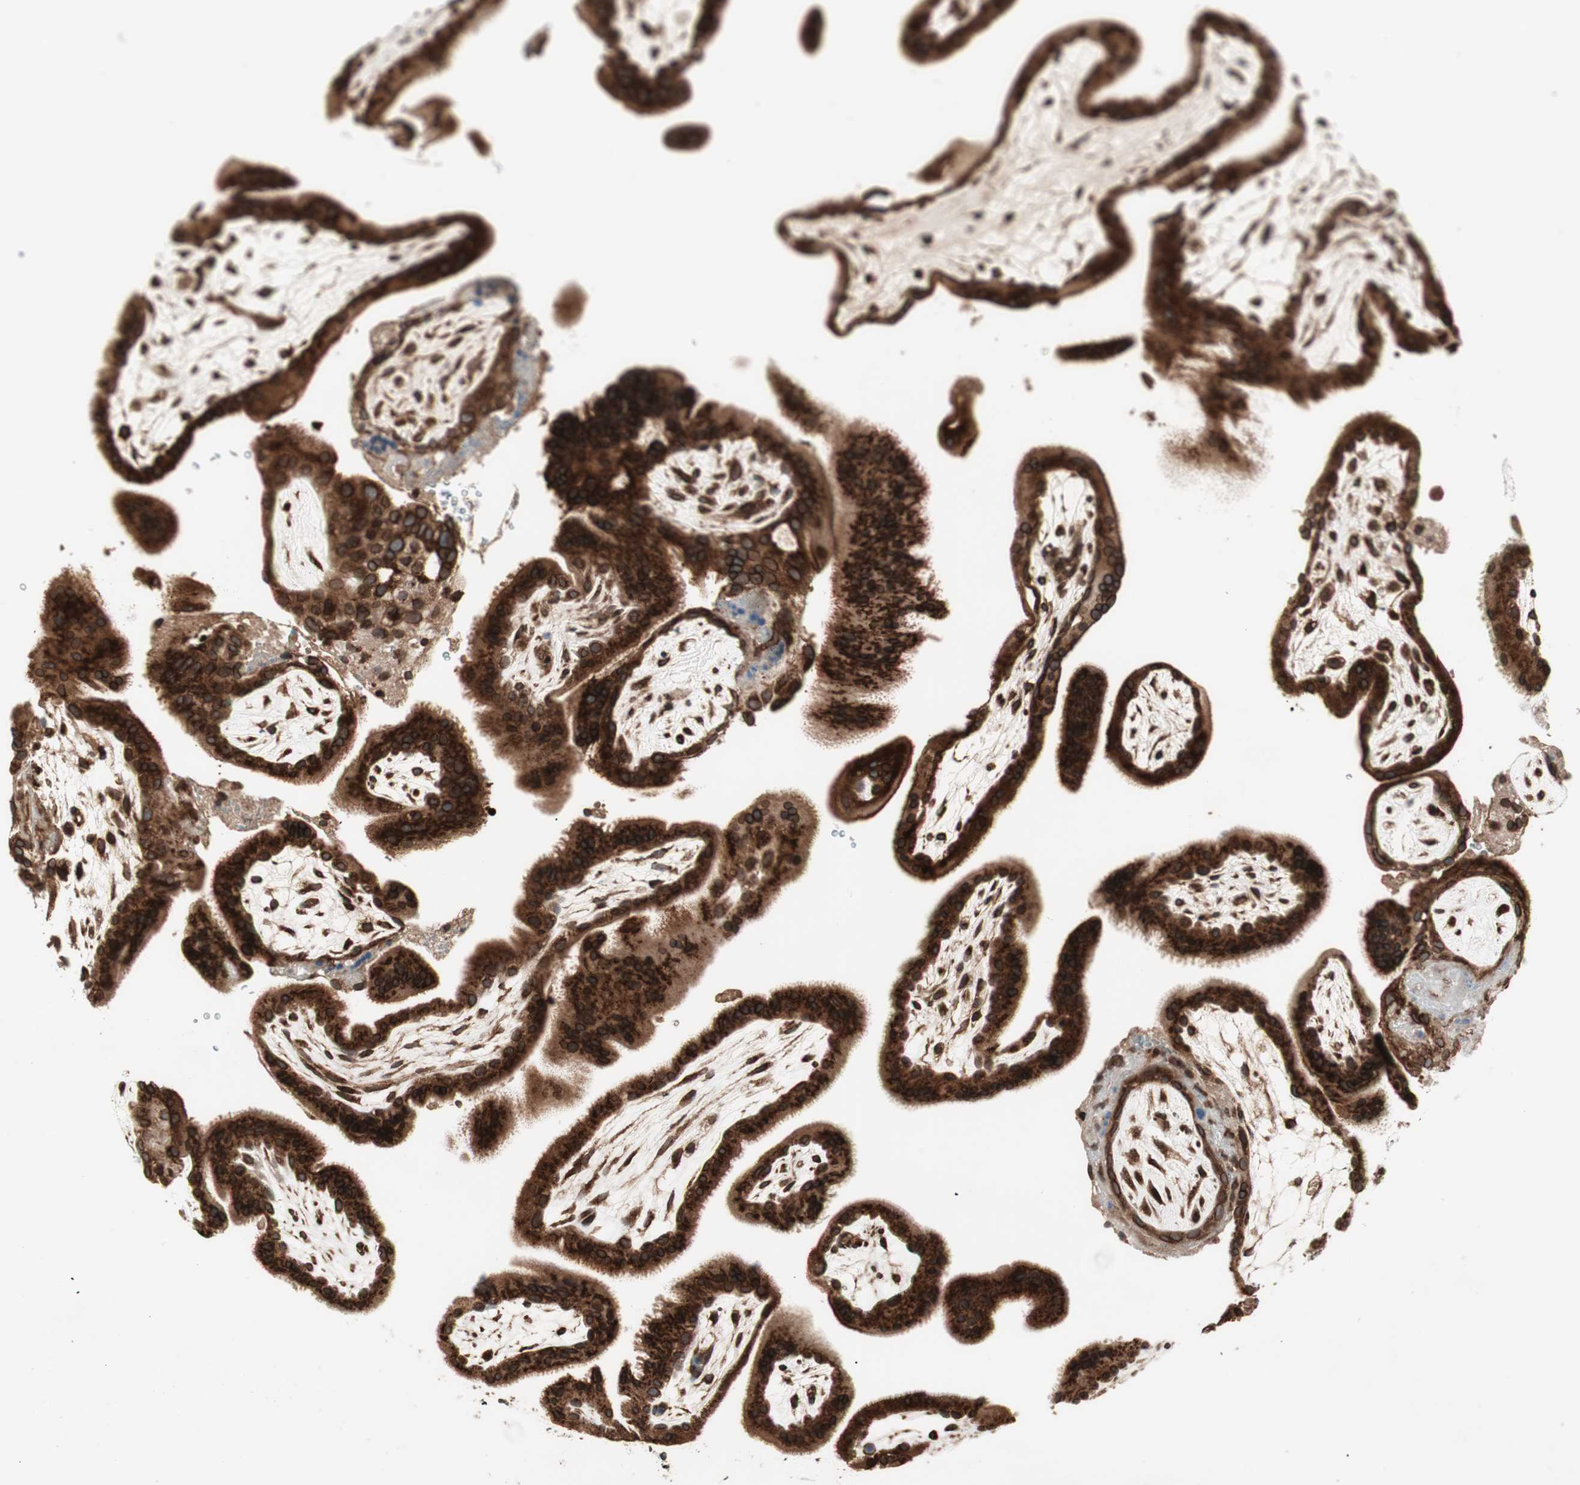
{"staining": {"intensity": "strong", "quantity": ">75%", "location": "cytoplasmic/membranous,nuclear"}, "tissue": "placenta", "cell_type": "Trophoblastic cells", "image_type": "normal", "snomed": [{"axis": "morphology", "description": "Normal tissue, NOS"}, {"axis": "topography", "description": "Placenta"}], "caption": "This image displays unremarkable placenta stained with IHC to label a protein in brown. The cytoplasmic/membranous,nuclear of trophoblastic cells show strong positivity for the protein. Nuclei are counter-stained blue.", "gene": "NUP62", "patient": {"sex": "female", "age": 19}}